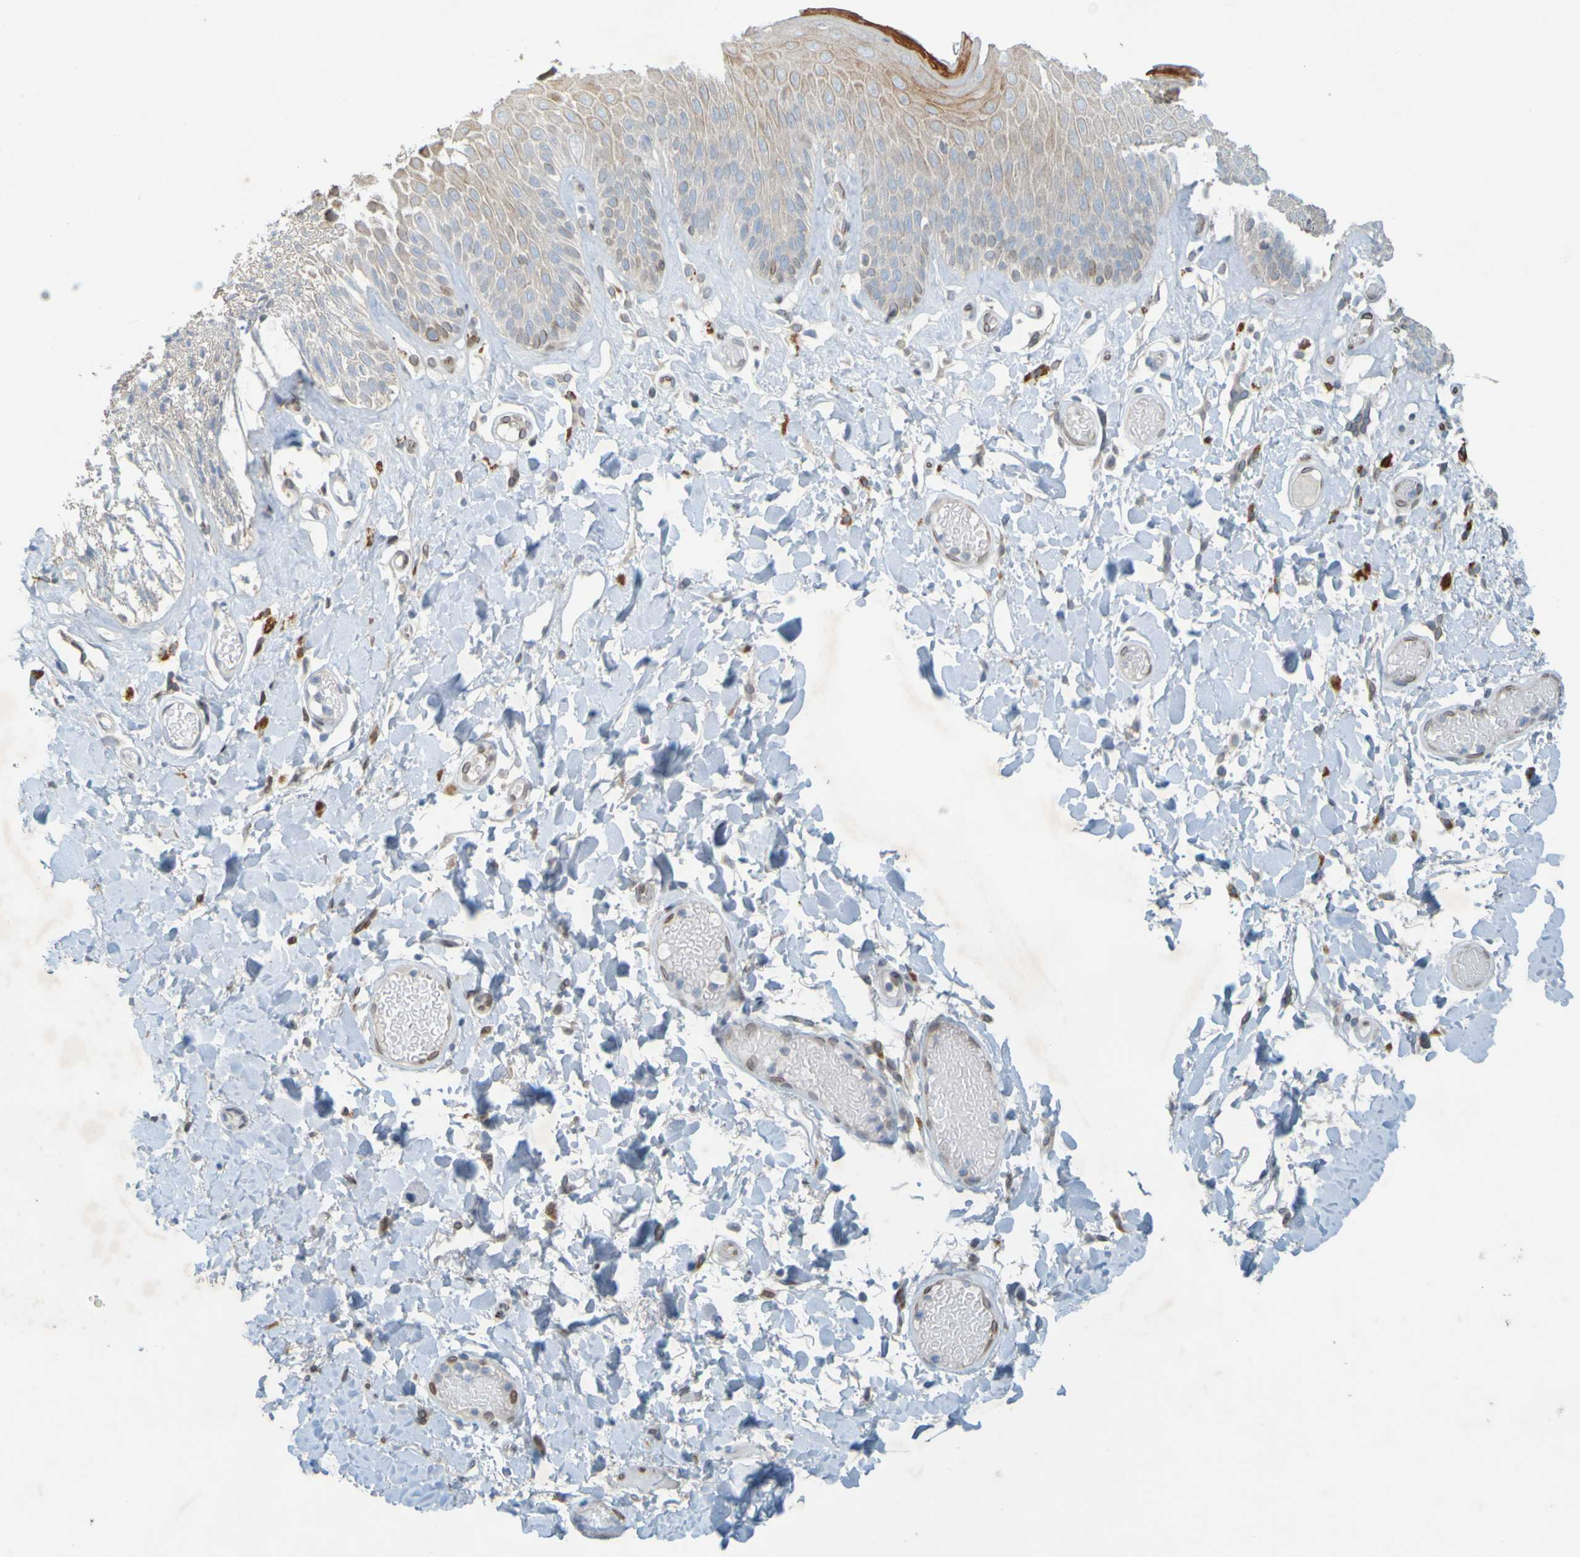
{"staining": {"intensity": "weak", "quantity": ">75%", "location": "cytoplasmic/membranous"}, "tissue": "skin", "cell_type": "Epidermal cells", "image_type": "normal", "snomed": [{"axis": "morphology", "description": "Normal tissue, NOS"}, {"axis": "topography", "description": "Vulva"}], "caption": "A low amount of weak cytoplasmic/membranous staining is seen in approximately >75% of epidermal cells in benign skin. The protein is stained brown, and the nuclei are stained in blue (DAB IHC with brightfield microscopy, high magnification).", "gene": "MAG", "patient": {"sex": "female", "age": 73}}